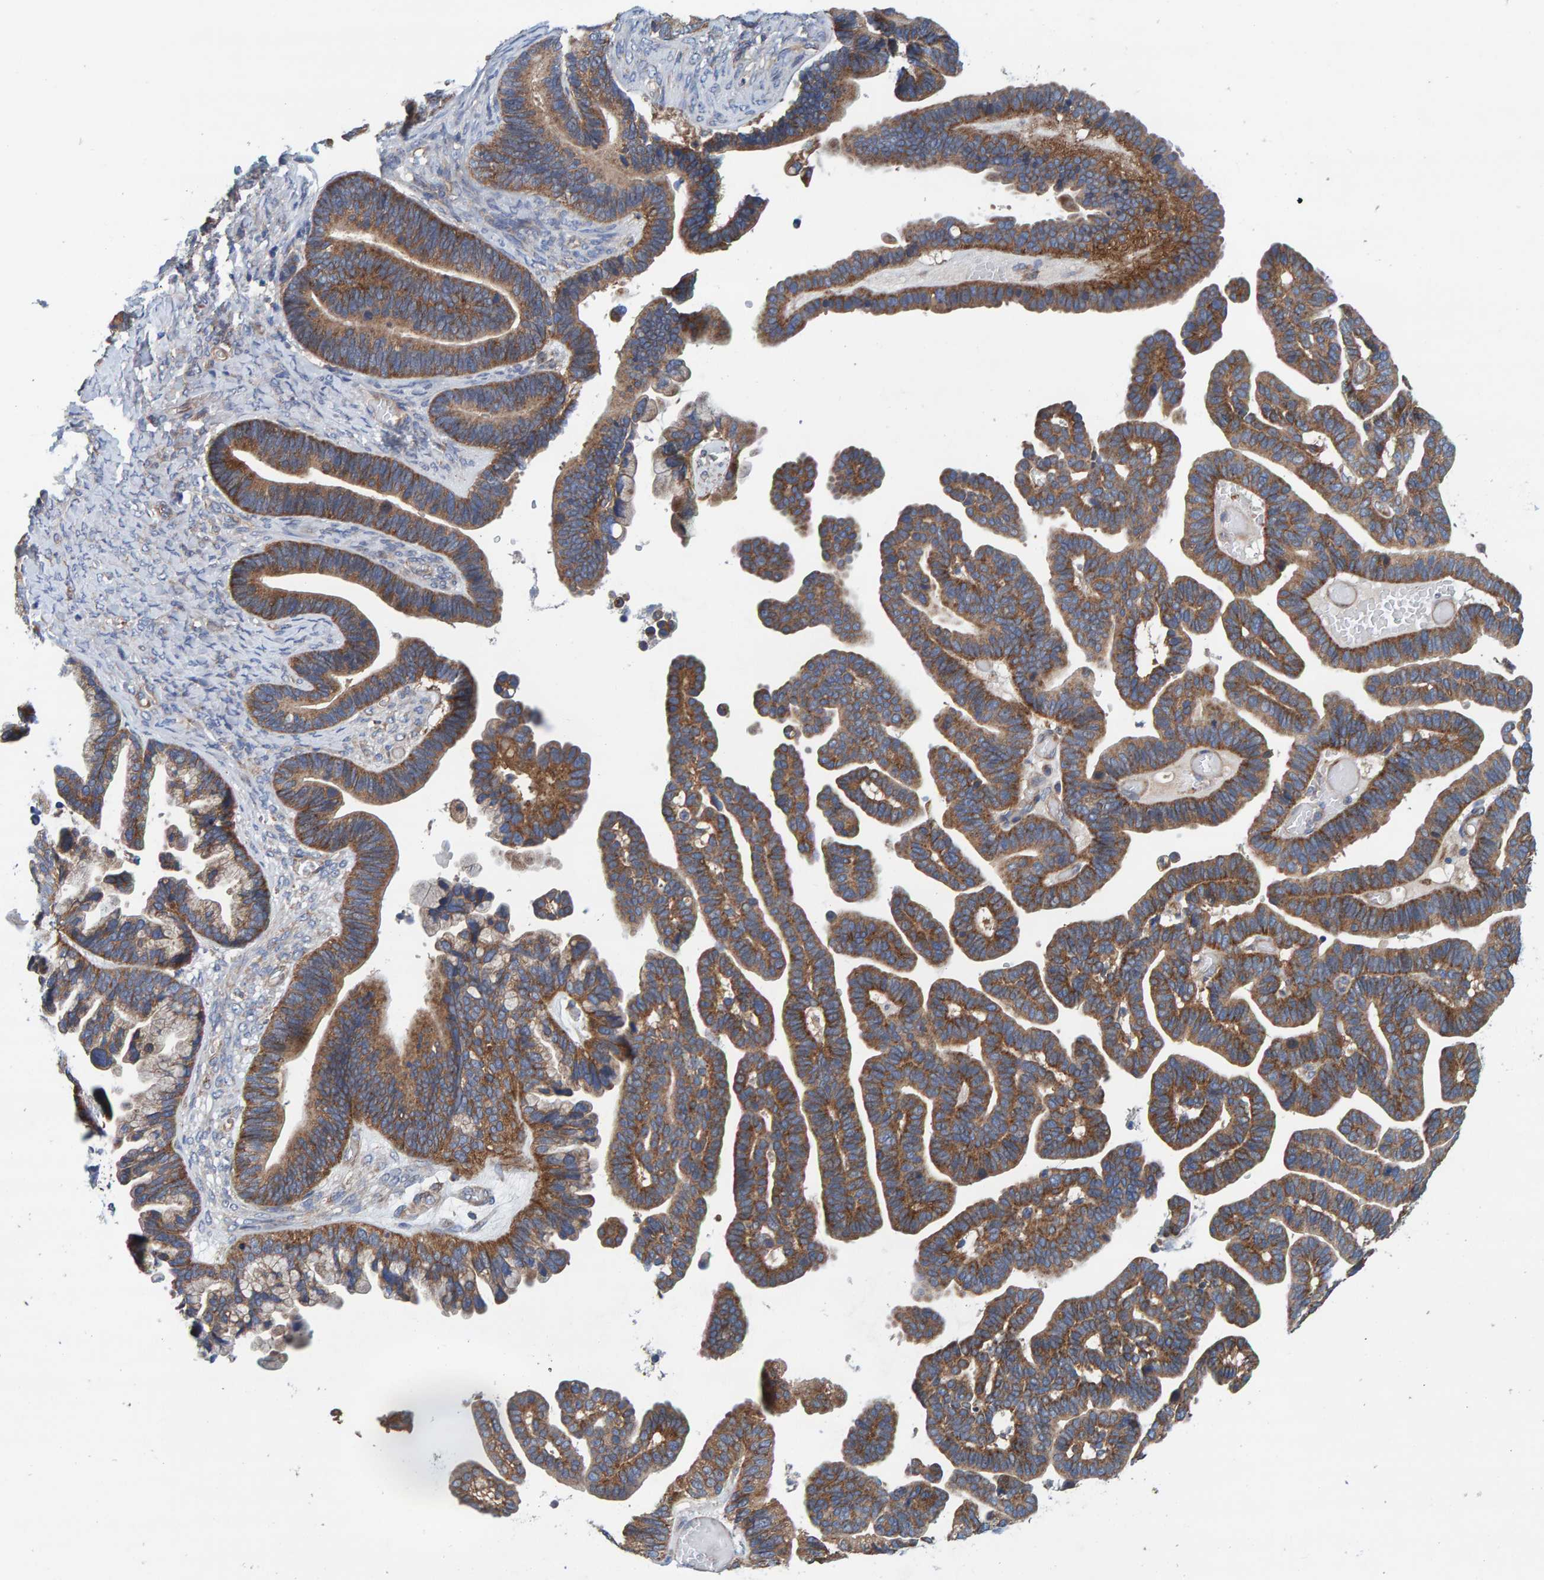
{"staining": {"intensity": "moderate", "quantity": ">75%", "location": "cytoplasmic/membranous"}, "tissue": "ovarian cancer", "cell_type": "Tumor cells", "image_type": "cancer", "snomed": [{"axis": "morphology", "description": "Cystadenocarcinoma, serous, NOS"}, {"axis": "topography", "description": "Ovary"}], "caption": "Ovarian cancer (serous cystadenocarcinoma) stained with a protein marker reveals moderate staining in tumor cells.", "gene": "MKLN1", "patient": {"sex": "female", "age": 56}}